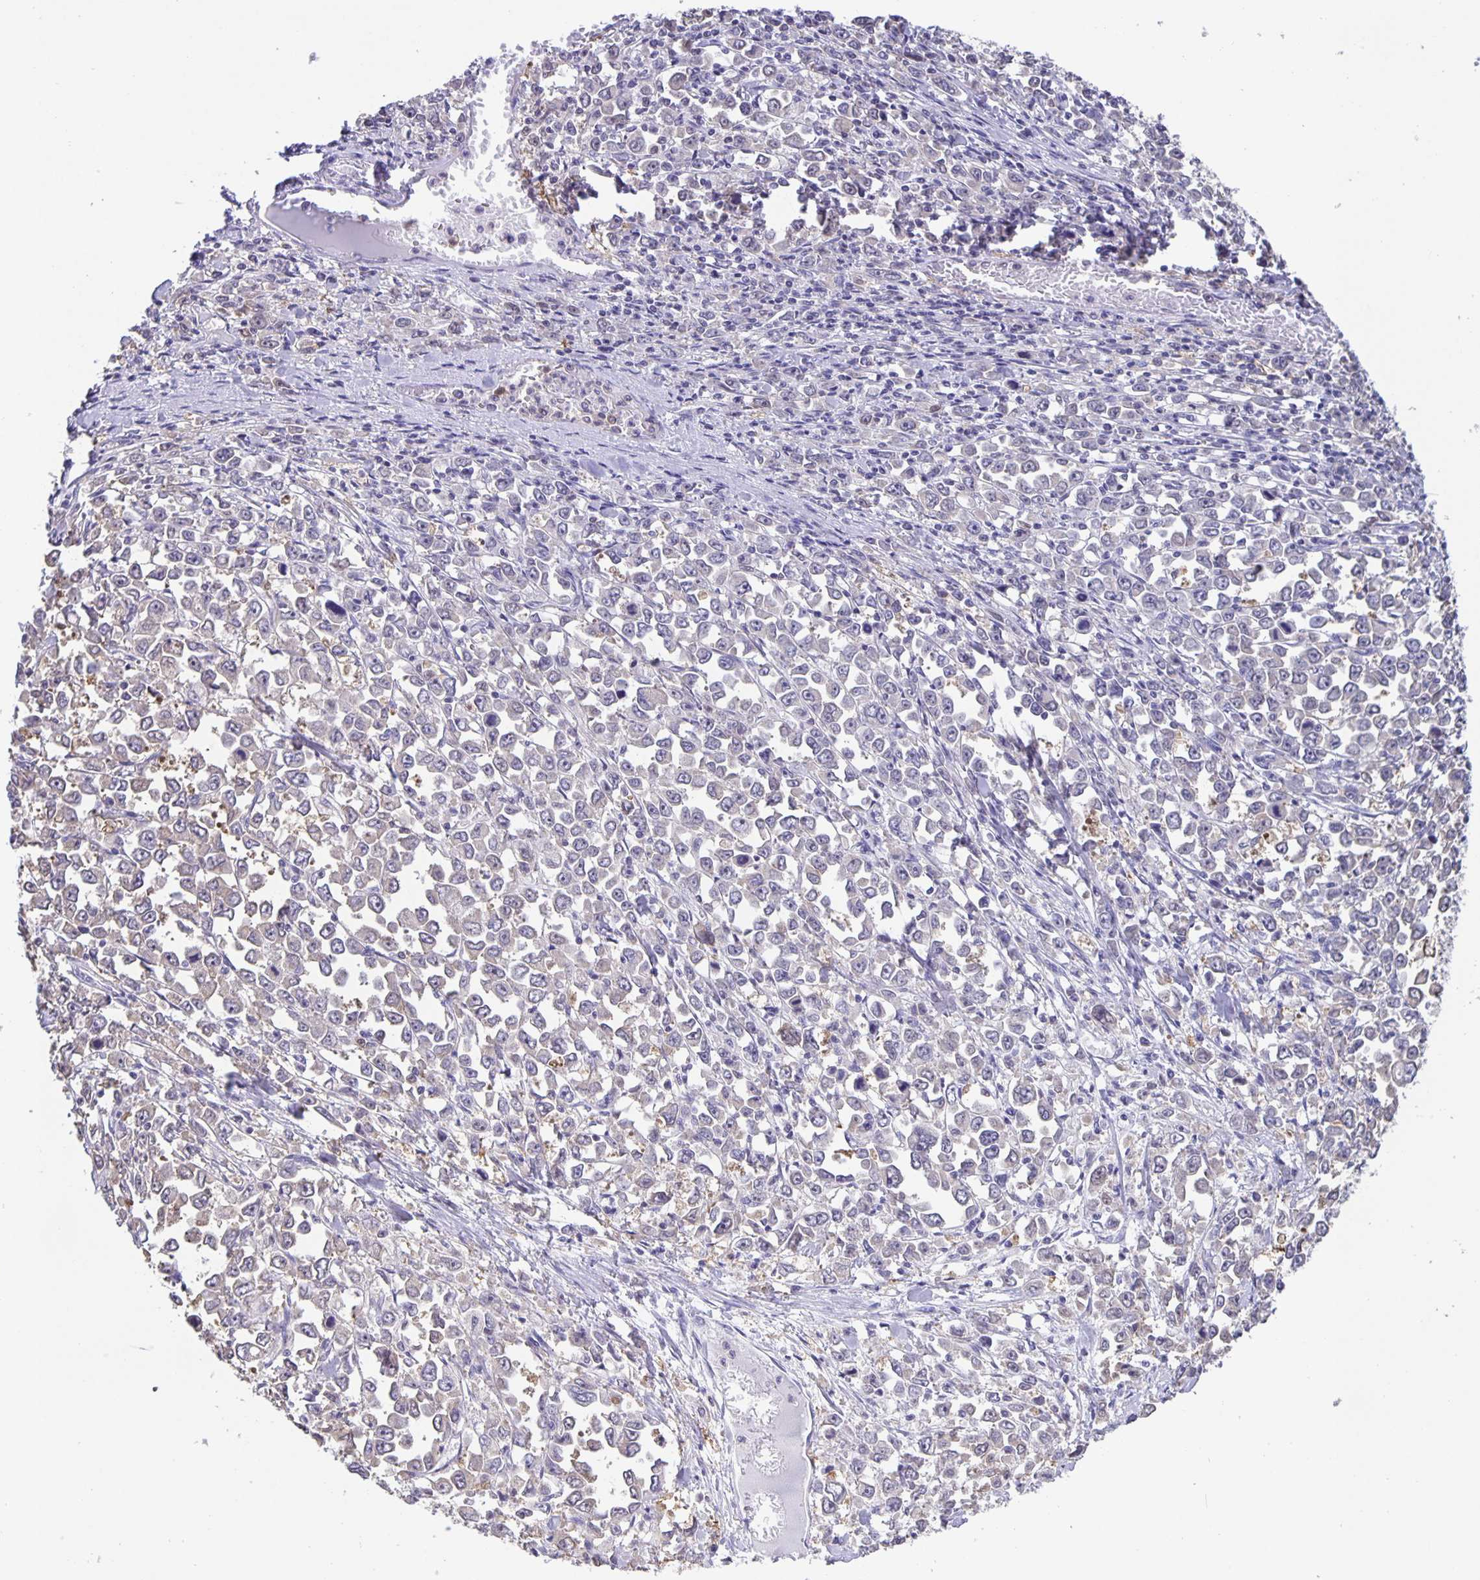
{"staining": {"intensity": "negative", "quantity": "none", "location": "none"}, "tissue": "stomach cancer", "cell_type": "Tumor cells", "image_type": "cancer", "snomed": [{"axis": "morphology", "description": "Adenocarcinoma, NOS"}, {"axis": "topography", "description": "Stomach, upper"}], "caption": "The micrograph shows no significant positivity in tumor cells of stomach cancer.", "gene": "MARCHF6", "patient": {"sex": "male", "age": 70}}